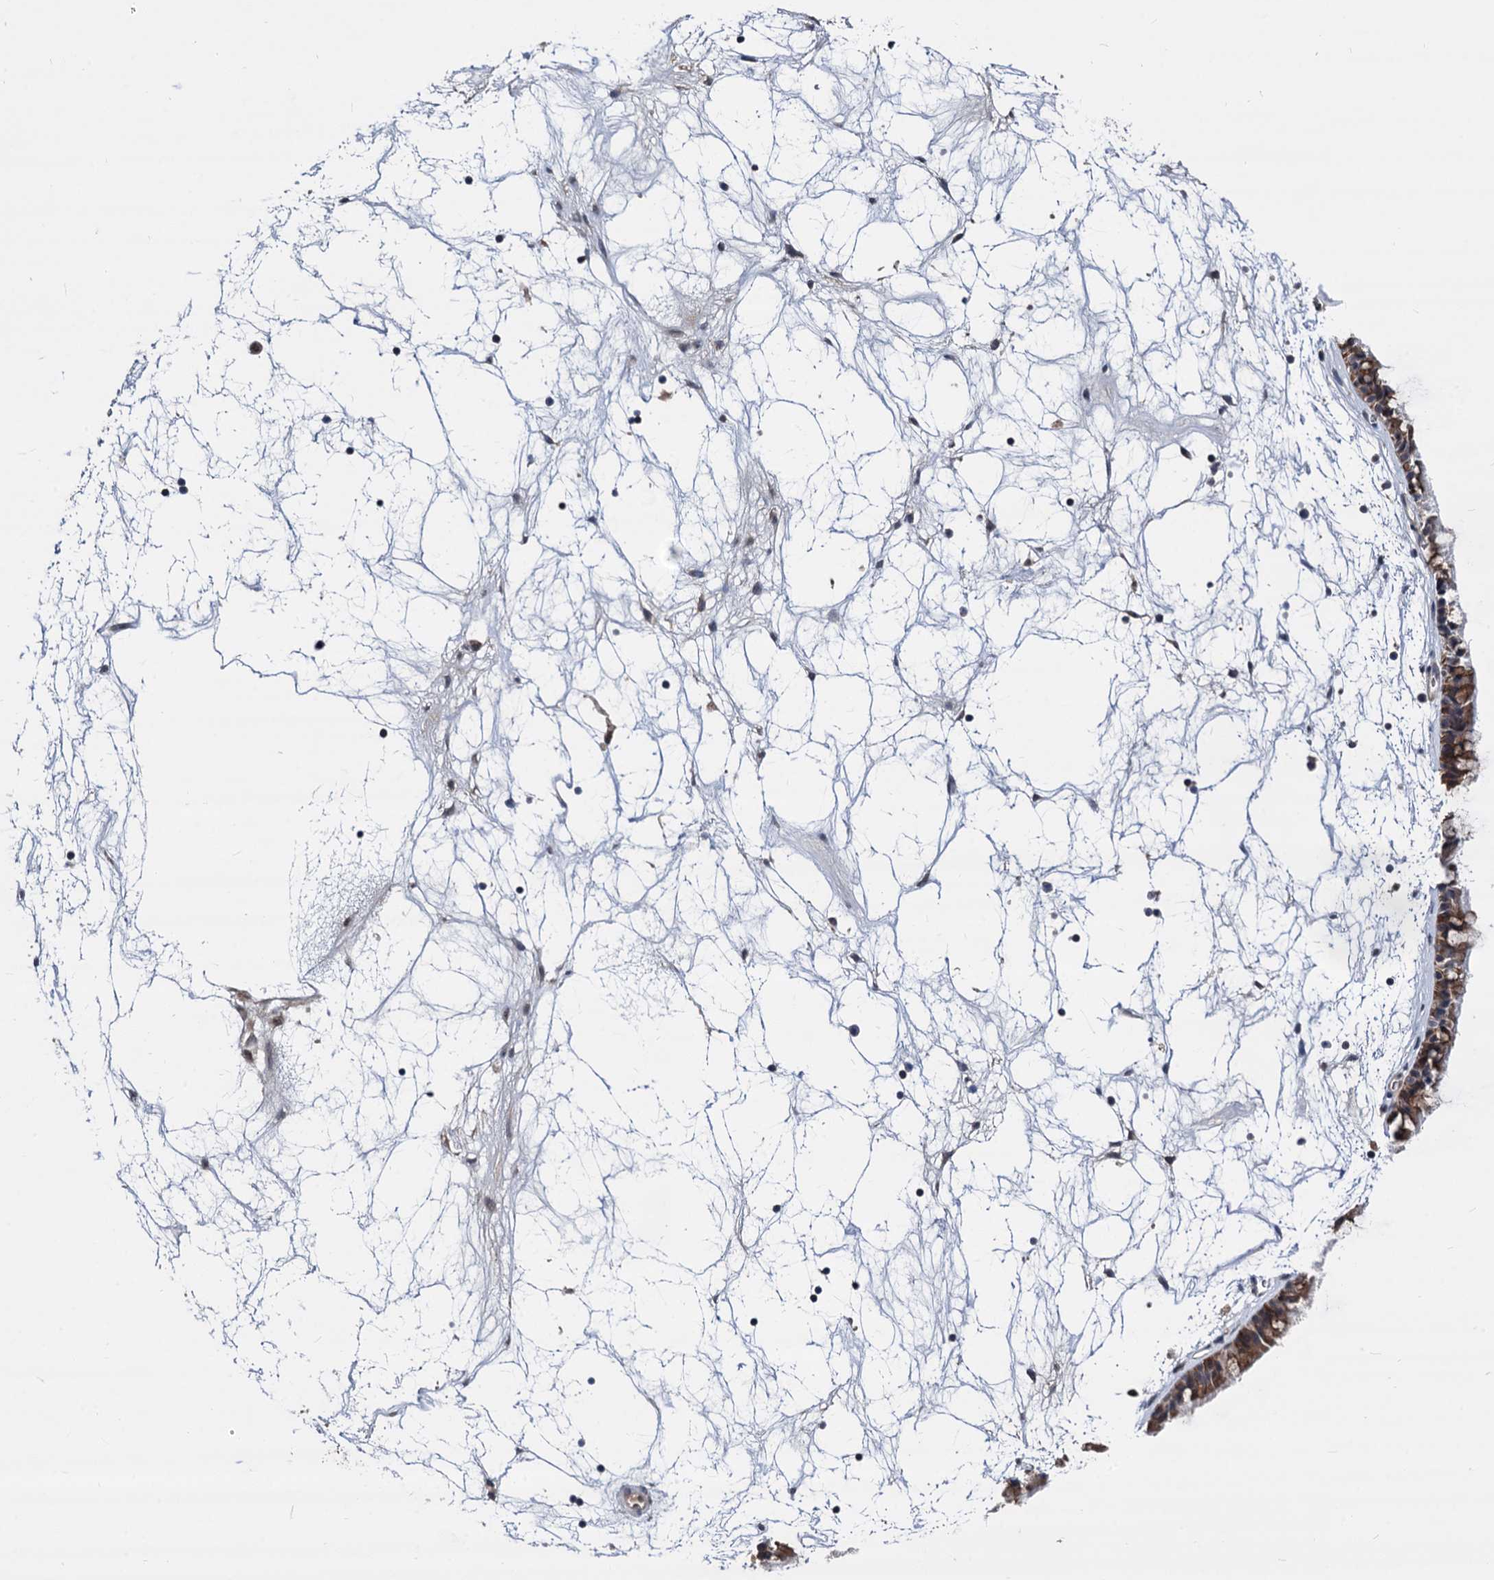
{"staining": {"intensity": "moderate", "quantity": "25%-75%", "location": "cytoplasmic/membranous"}, "tissue": "nasopharynx", "cell_type": "Respiratory epithelial cells", "image_type": "normal", "snomed": [{"axis": "morphology", "description": "Normal tissue, NOS"}, {"axis": "topography", "description": "Nasopharynx"}], "caption": "Respiratory epithelial cells reveal moderate cytoplasmic/membranous positivity in approximately 25%-75% of cells in benign nasopharynx. (IHC, brightfield microscopy, high magnification).", "gene": "PSMD4", "patient": {"sex": "male", "age": 64}}